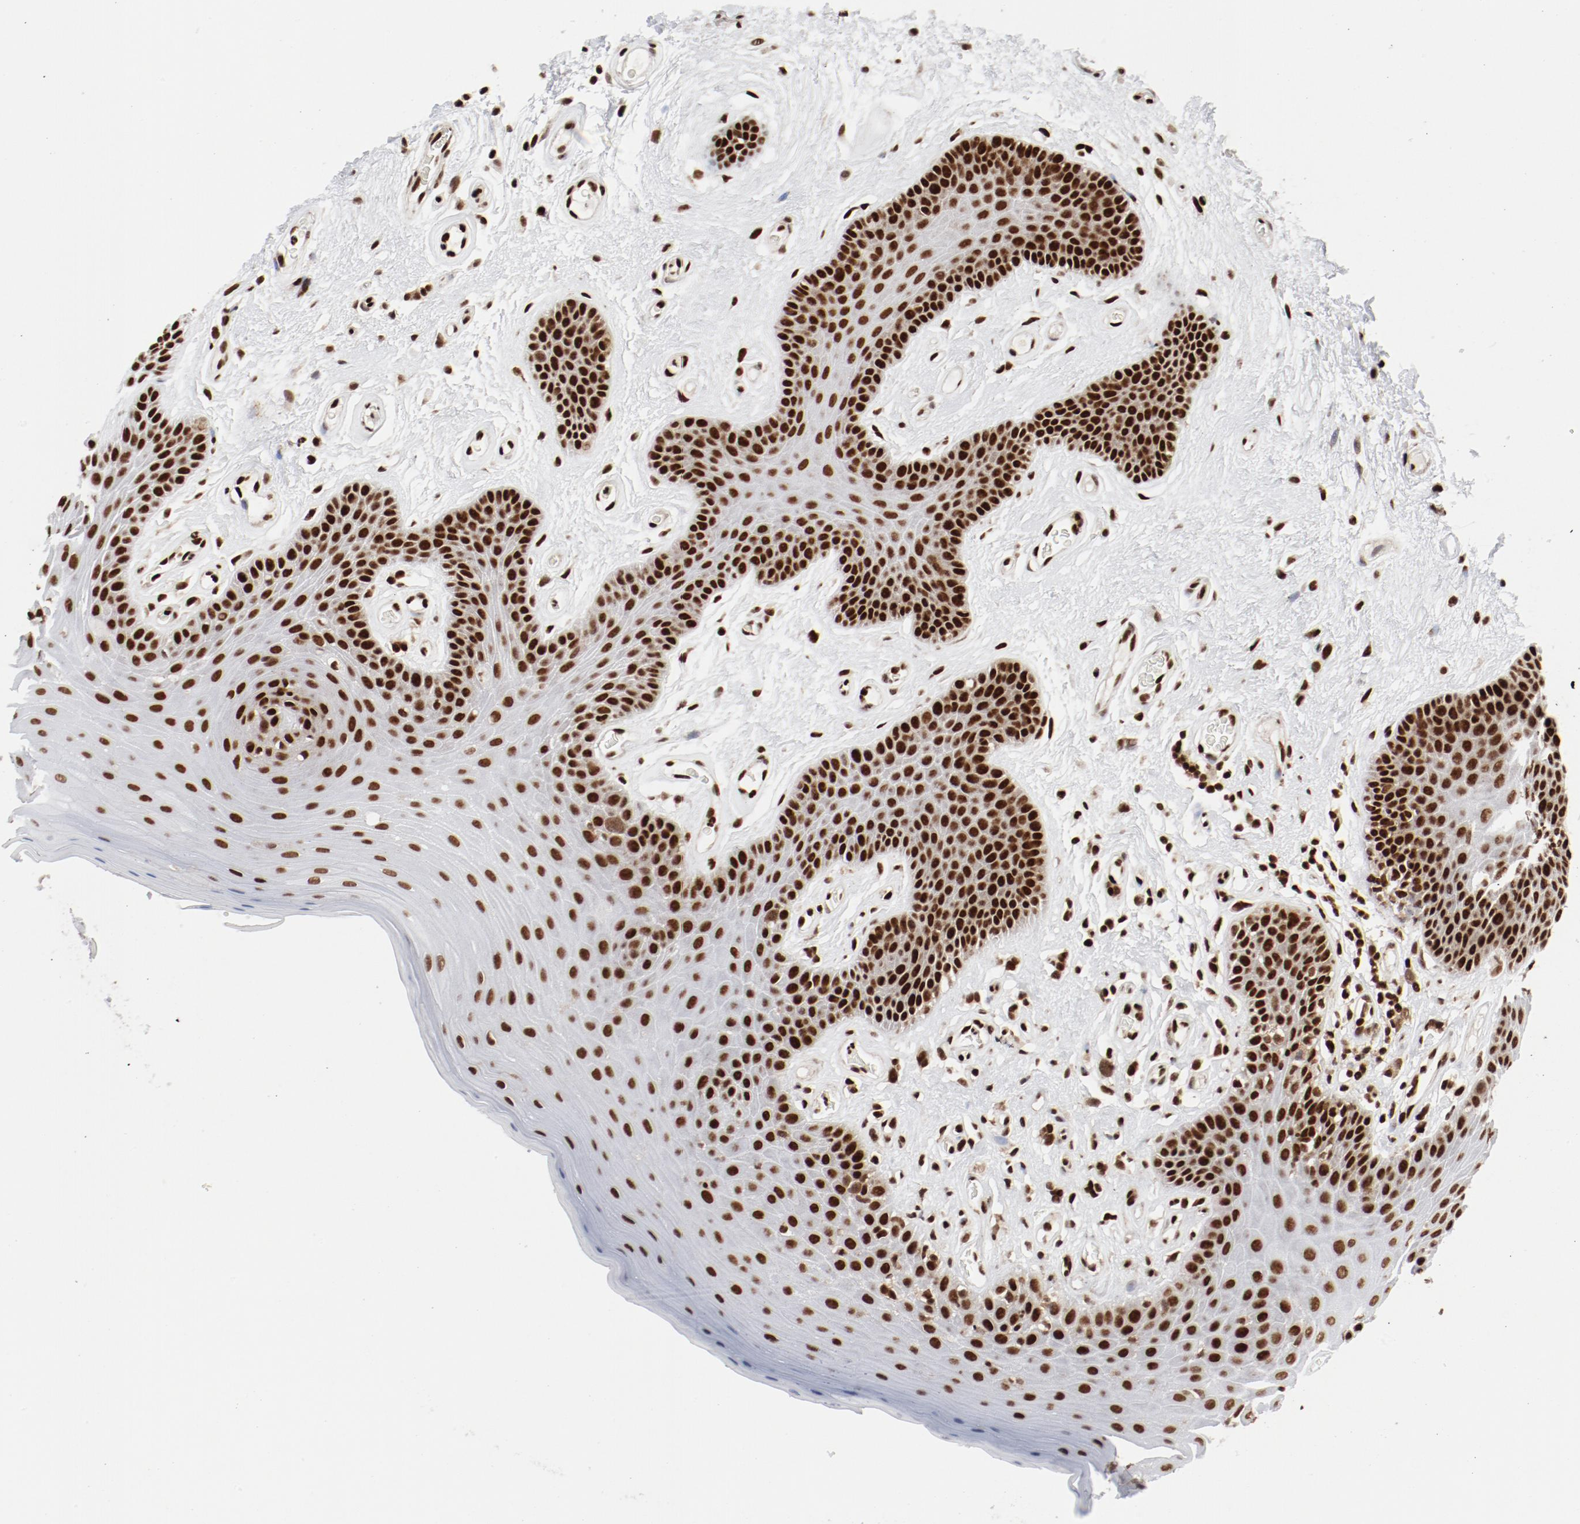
{"staining": {"intensity": "strong", "quantity": ">75%", "location": "nuclear"}, "tissue": "oral mucosa", "cell_type": "Squamous epithelial cells", "image_type": "normal", "snomed": [{"axis": "morphology", "description": "Normal tissue, NOS"}, {"axis": "morphology", "description": "Squamous cell carcinoma, NOS"}, {"axis": "topography", "description": "Skeletal muscle"}, {"axis": "topography", "description": "Oral tissue"}, {"axis": "topography", "description": "Head-Neck"}], "caption": "Human oral mucosa stained with a brown dye exhibits strong nuclear positive positivity in approximately >75% of squamous epithelial cells.", "gene": "NFYB", "patient": {"sex": "male", "age": 71}}